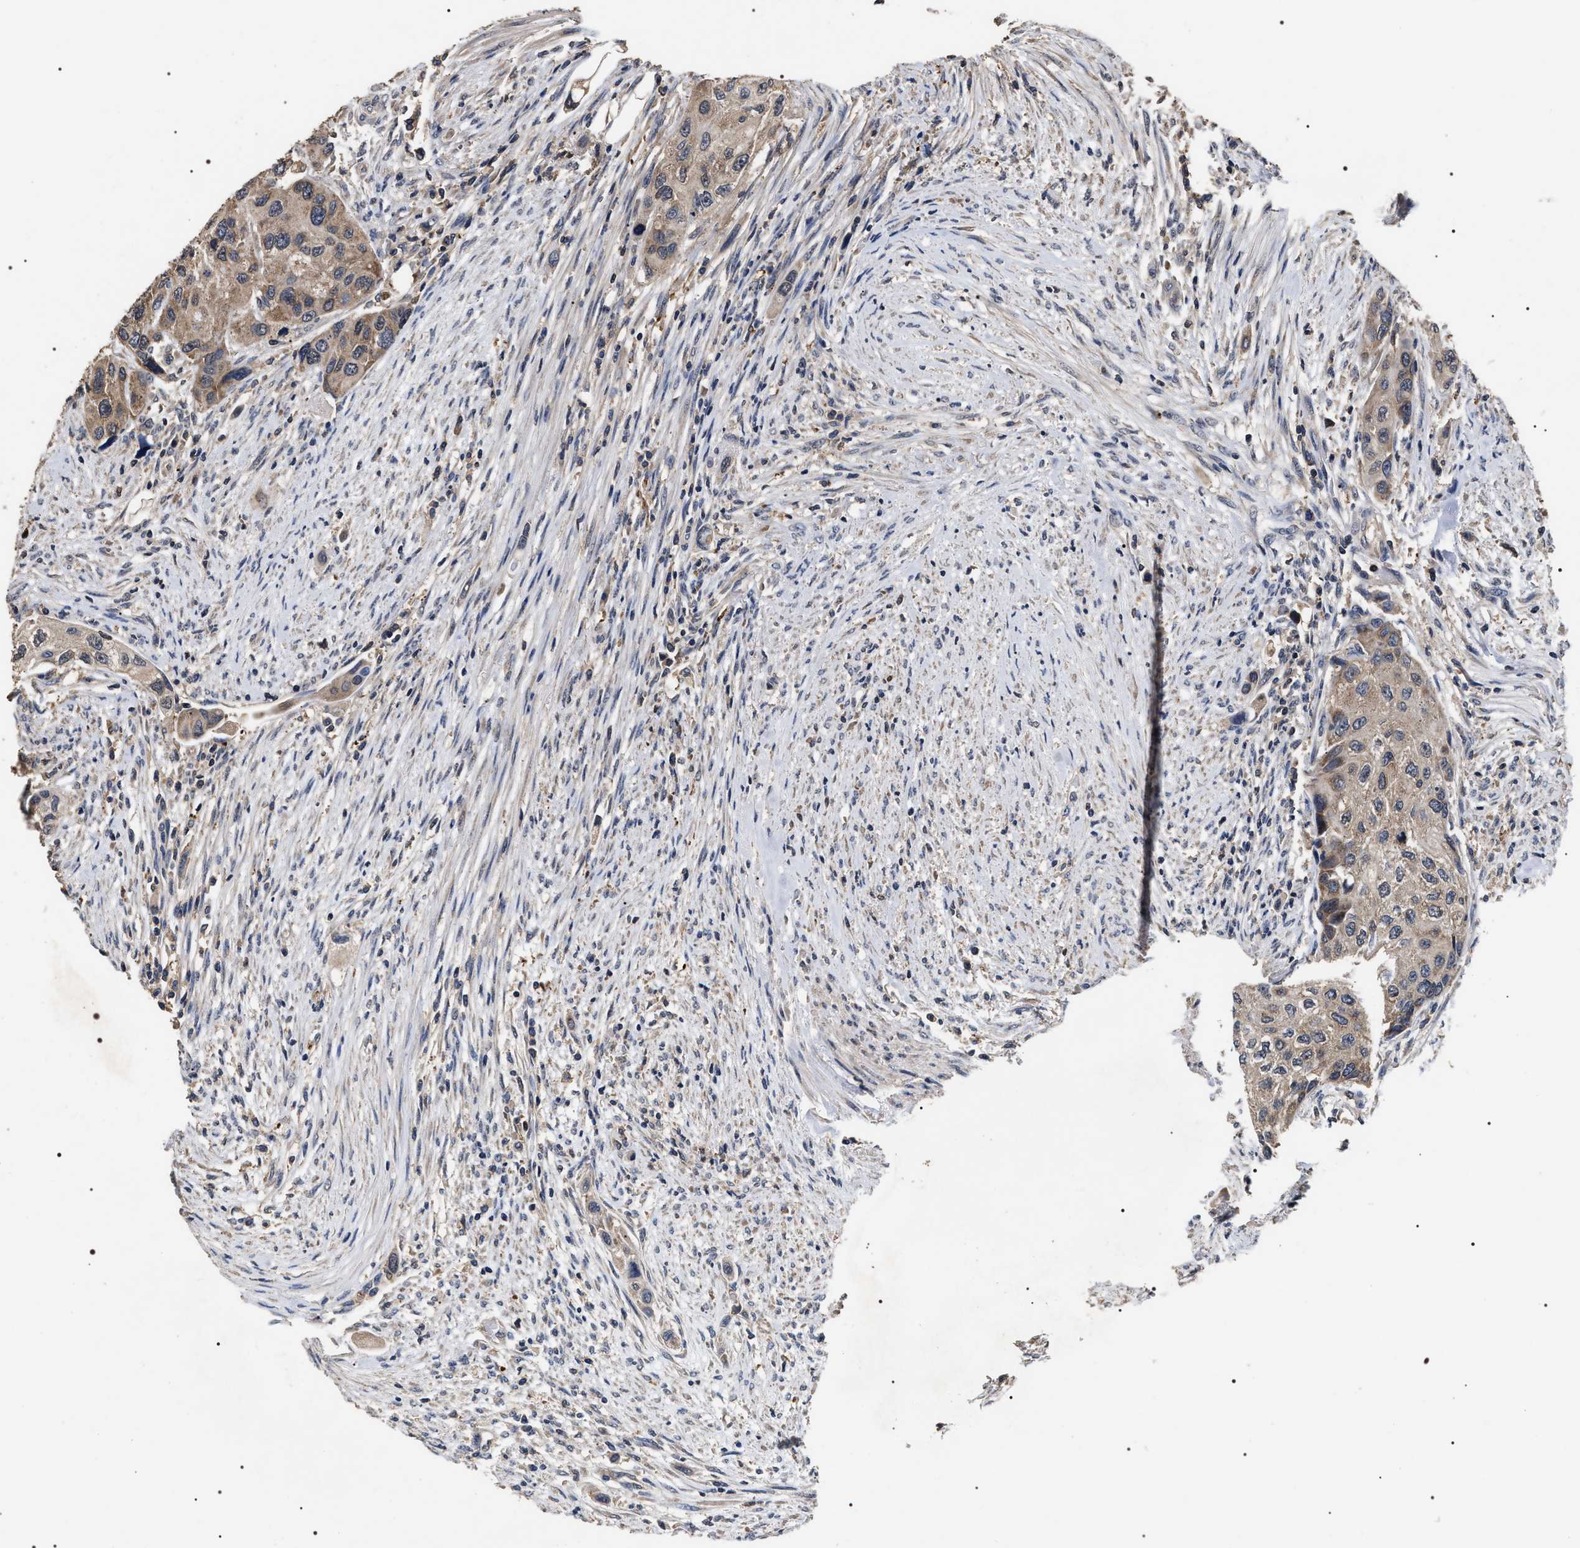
{"staining": {"intensity": "weak", "quantity": "25%-75%", "location": "cytoplasmic/membranous"}, "tissue": "urothelial cancer", "cell_type": "Tumor cells", "image_type": "cancer", "snomed": [{"axis": "morphology", "description": "Urothelial carcinoma, High grade"}, {"axis": "topography", "description": "Urinary bladder"}], "caption": "Approximately 25%-75% of tumor cells in human urothelial cancer display weak cytoplasmic/membranous protein staining as visualized by brown immunohistochemical staining.", "gene": "UPF3A", "patient": {"sex": "female", "age": 56}}